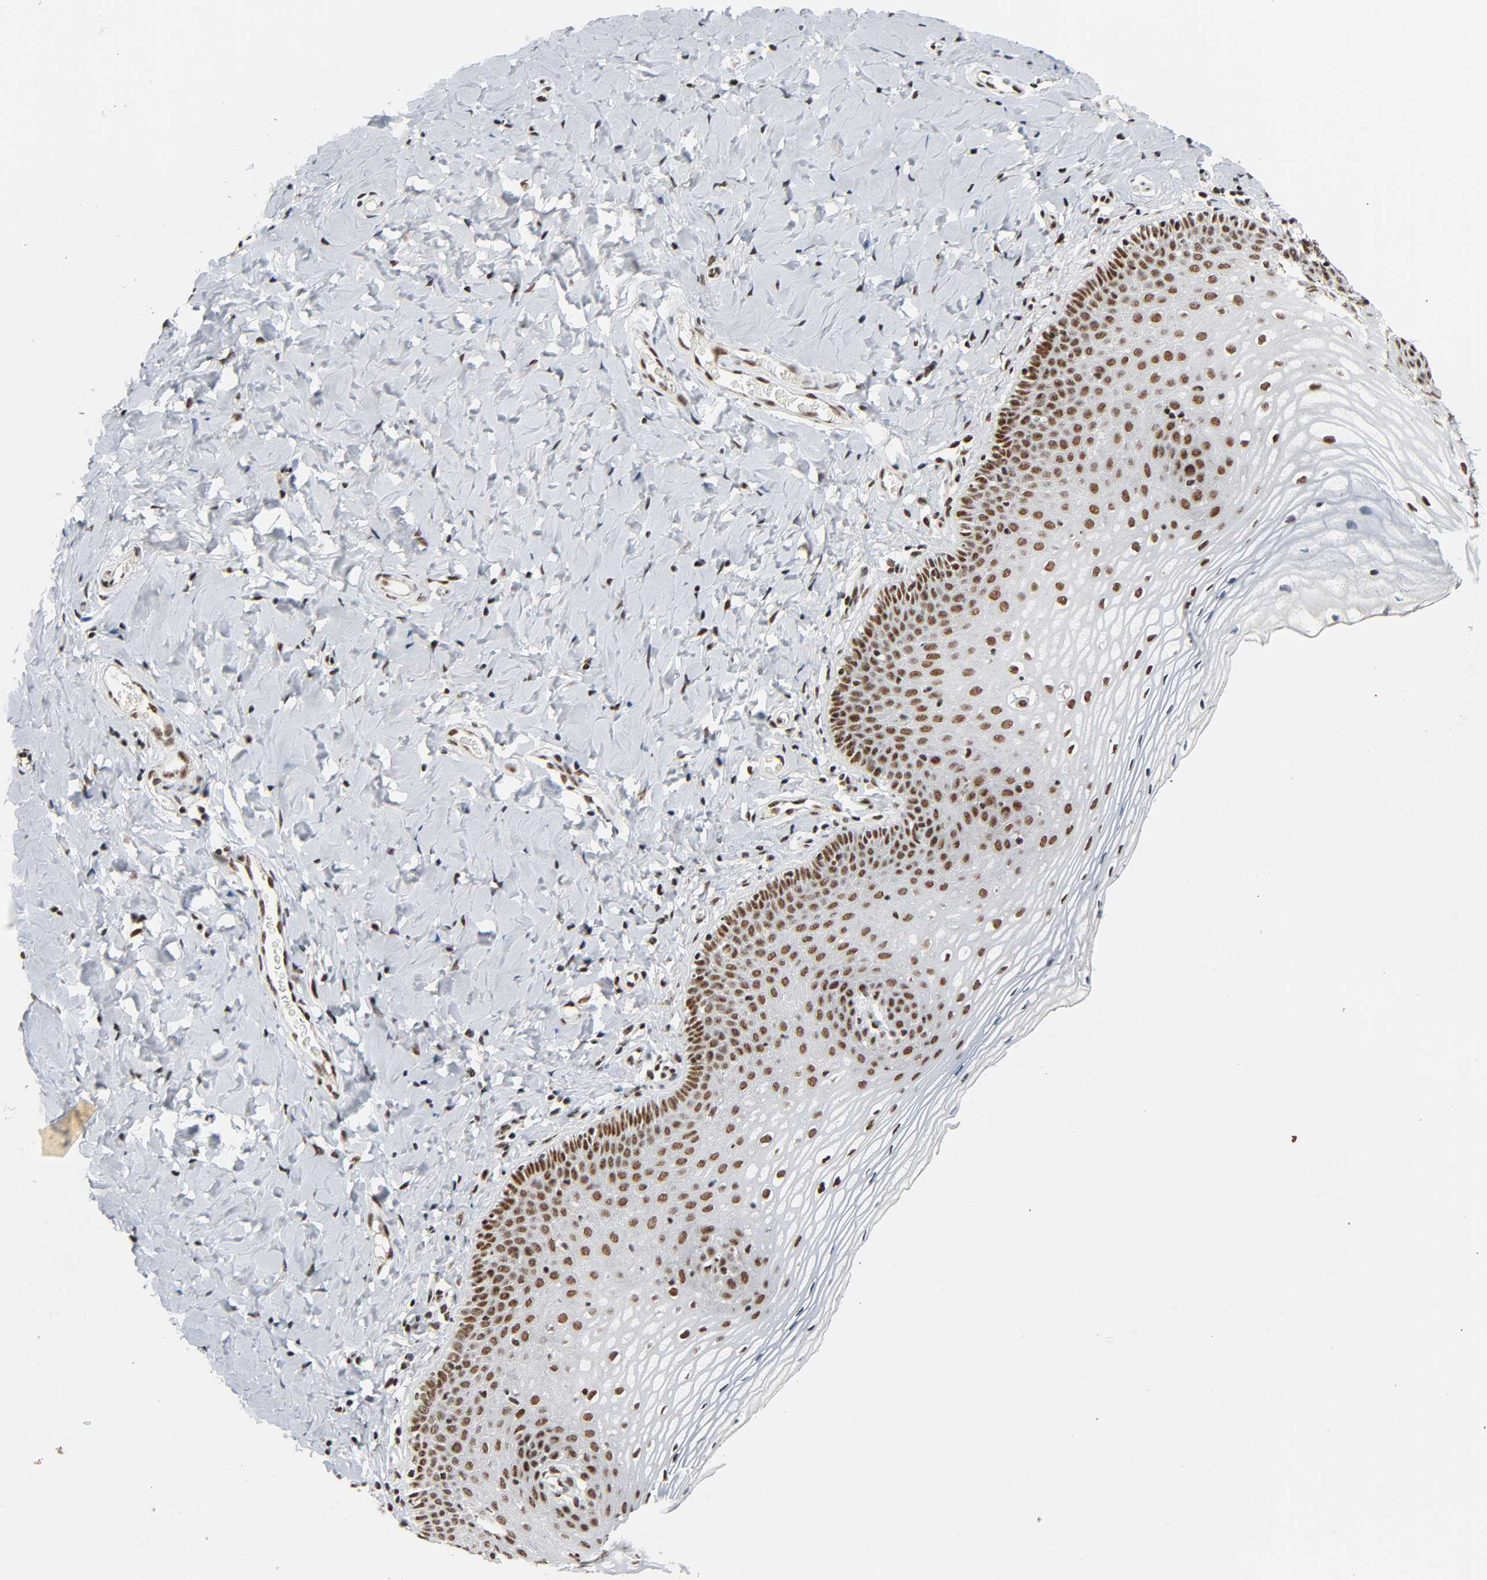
{"staining": {"intensity": "strong", "quantity": ">75%", "location": "nuclear"}, "tissue": "vagina", "cell_type": "Squamous epithelial cells", "image_type": "normal", "snomed": [{"axis": "morphology", "description": "Normal tissue, NOS"}, {"axis": "topography", "description": "Vagina"}], "caption": "IHC (DAB (3,3'-diaminobenzidine)) staining of unremarkable human vagina exhibits strong nuclear protein expression in about >75% of squamous epithelial cells.", "gene": "CDK9", "patient": {"sex": "female", "age": 55}}